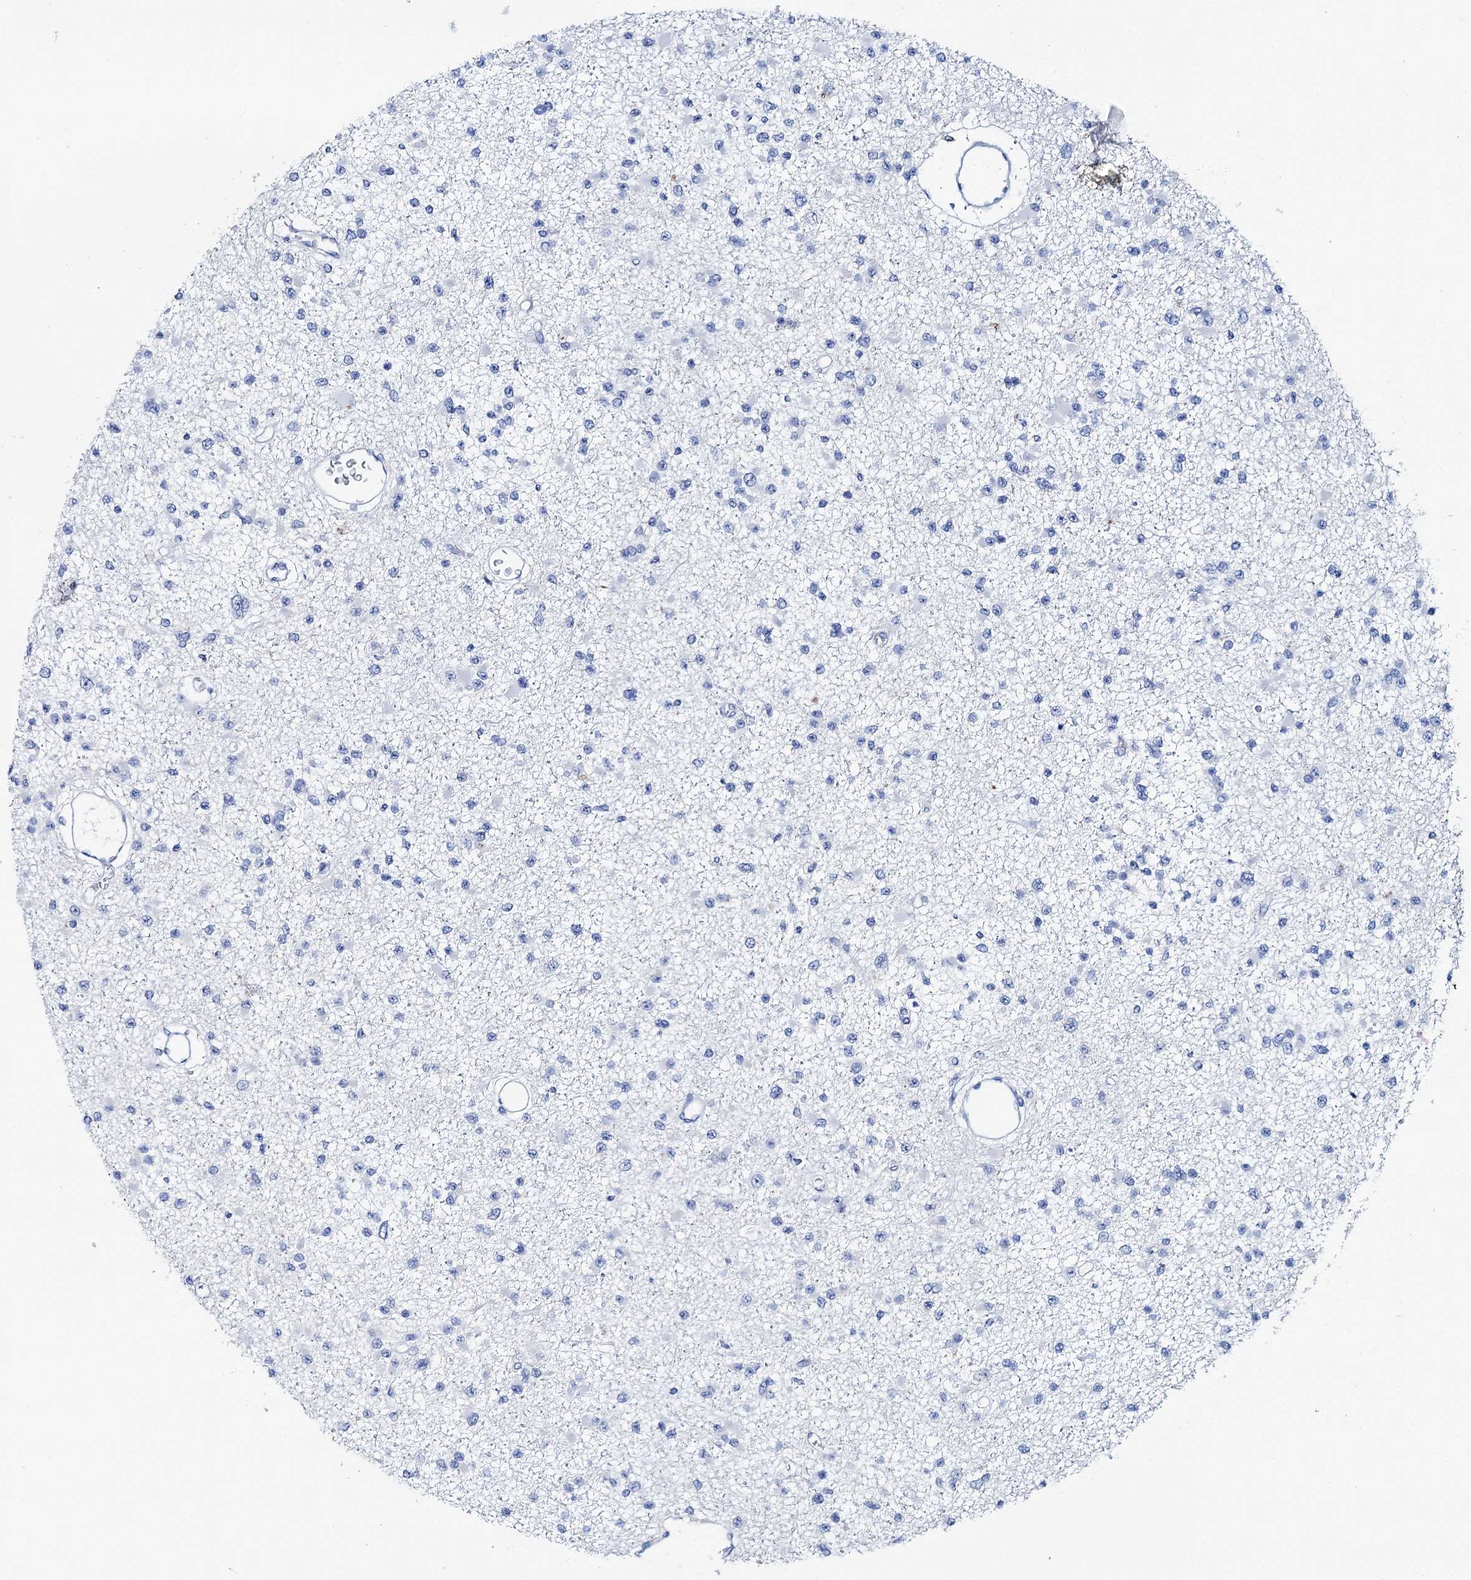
{"staining": {"intensity": "negative", "quantity": "none", "location": "none"}, "tissue": "glioma", "cell_type": "Tumor cells", "image_type": "cancer", "snomed": [{"axis": "morphology", "description": "Glioma, malignant, Low grade"}, {"axis": "topography", "description": "Brain"}], "caption": "High power microscopy photomicrograph of an immunohistochemistry (IHC) photomicrograph of low-grade glioma (malignant), revealing no significant staining in tumor cells.", "gene": "BRINP1", "patient": {"sex": "female", "age": 22}}